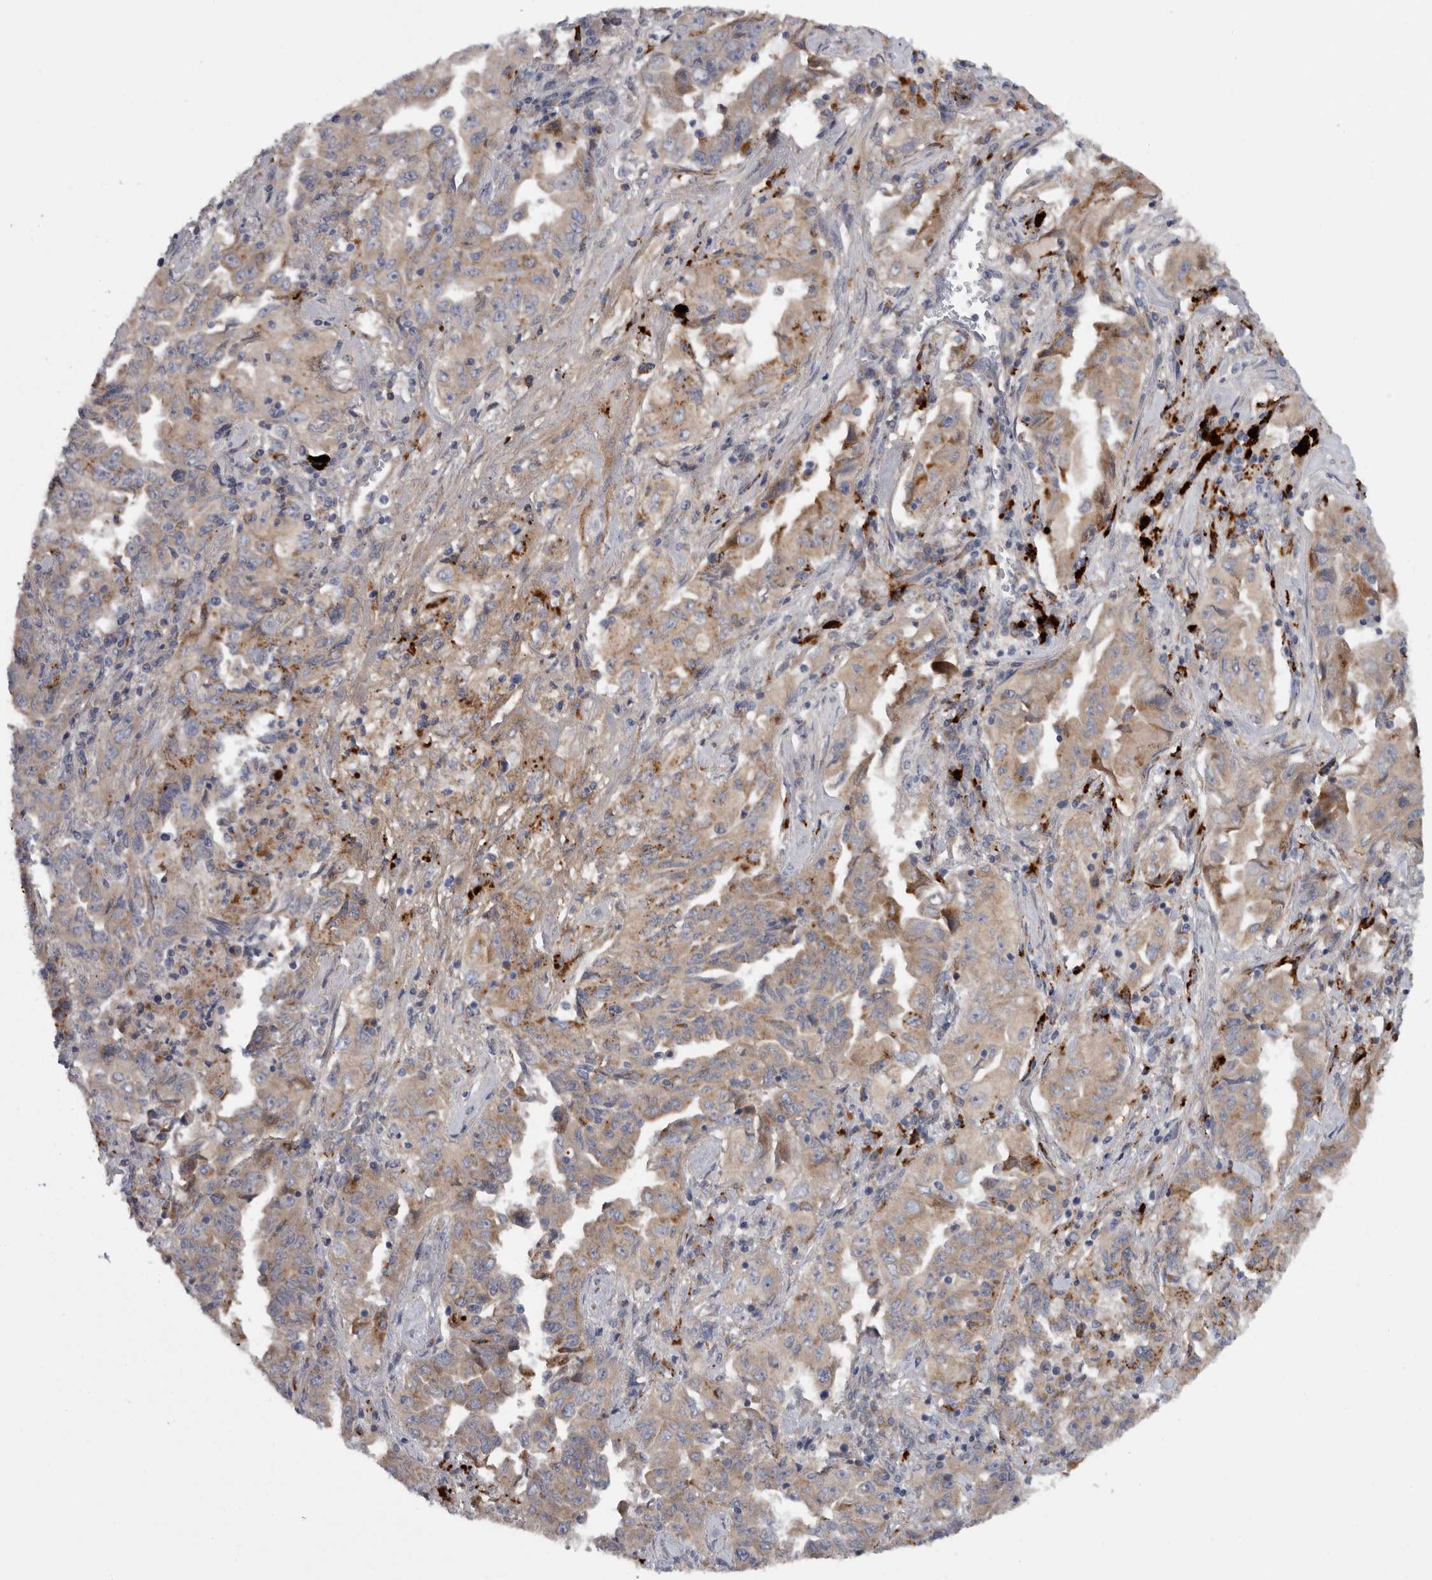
{"staining": {"intensity": "weak", "quantity": ">75%", "location": "cytoplasmic/membranous"}, "tissue": "lung cancer", "cell_type": "Tumor cells", "image_type": "cancer", "snomed": [{"axis": "morphology", "description": "Adenocarcinoma, NOS"}, {"axis": "topography", "description": "Lung"}], "caption": "Approximately >75% of tumor cells in human lung adenocarcinoma reveal weak cytoplasmic/membranous protein staining as visualized by brown immunohistochemical staining.", "gene": "ATXN2", "patient": {"sex": "female", "age": 51}}